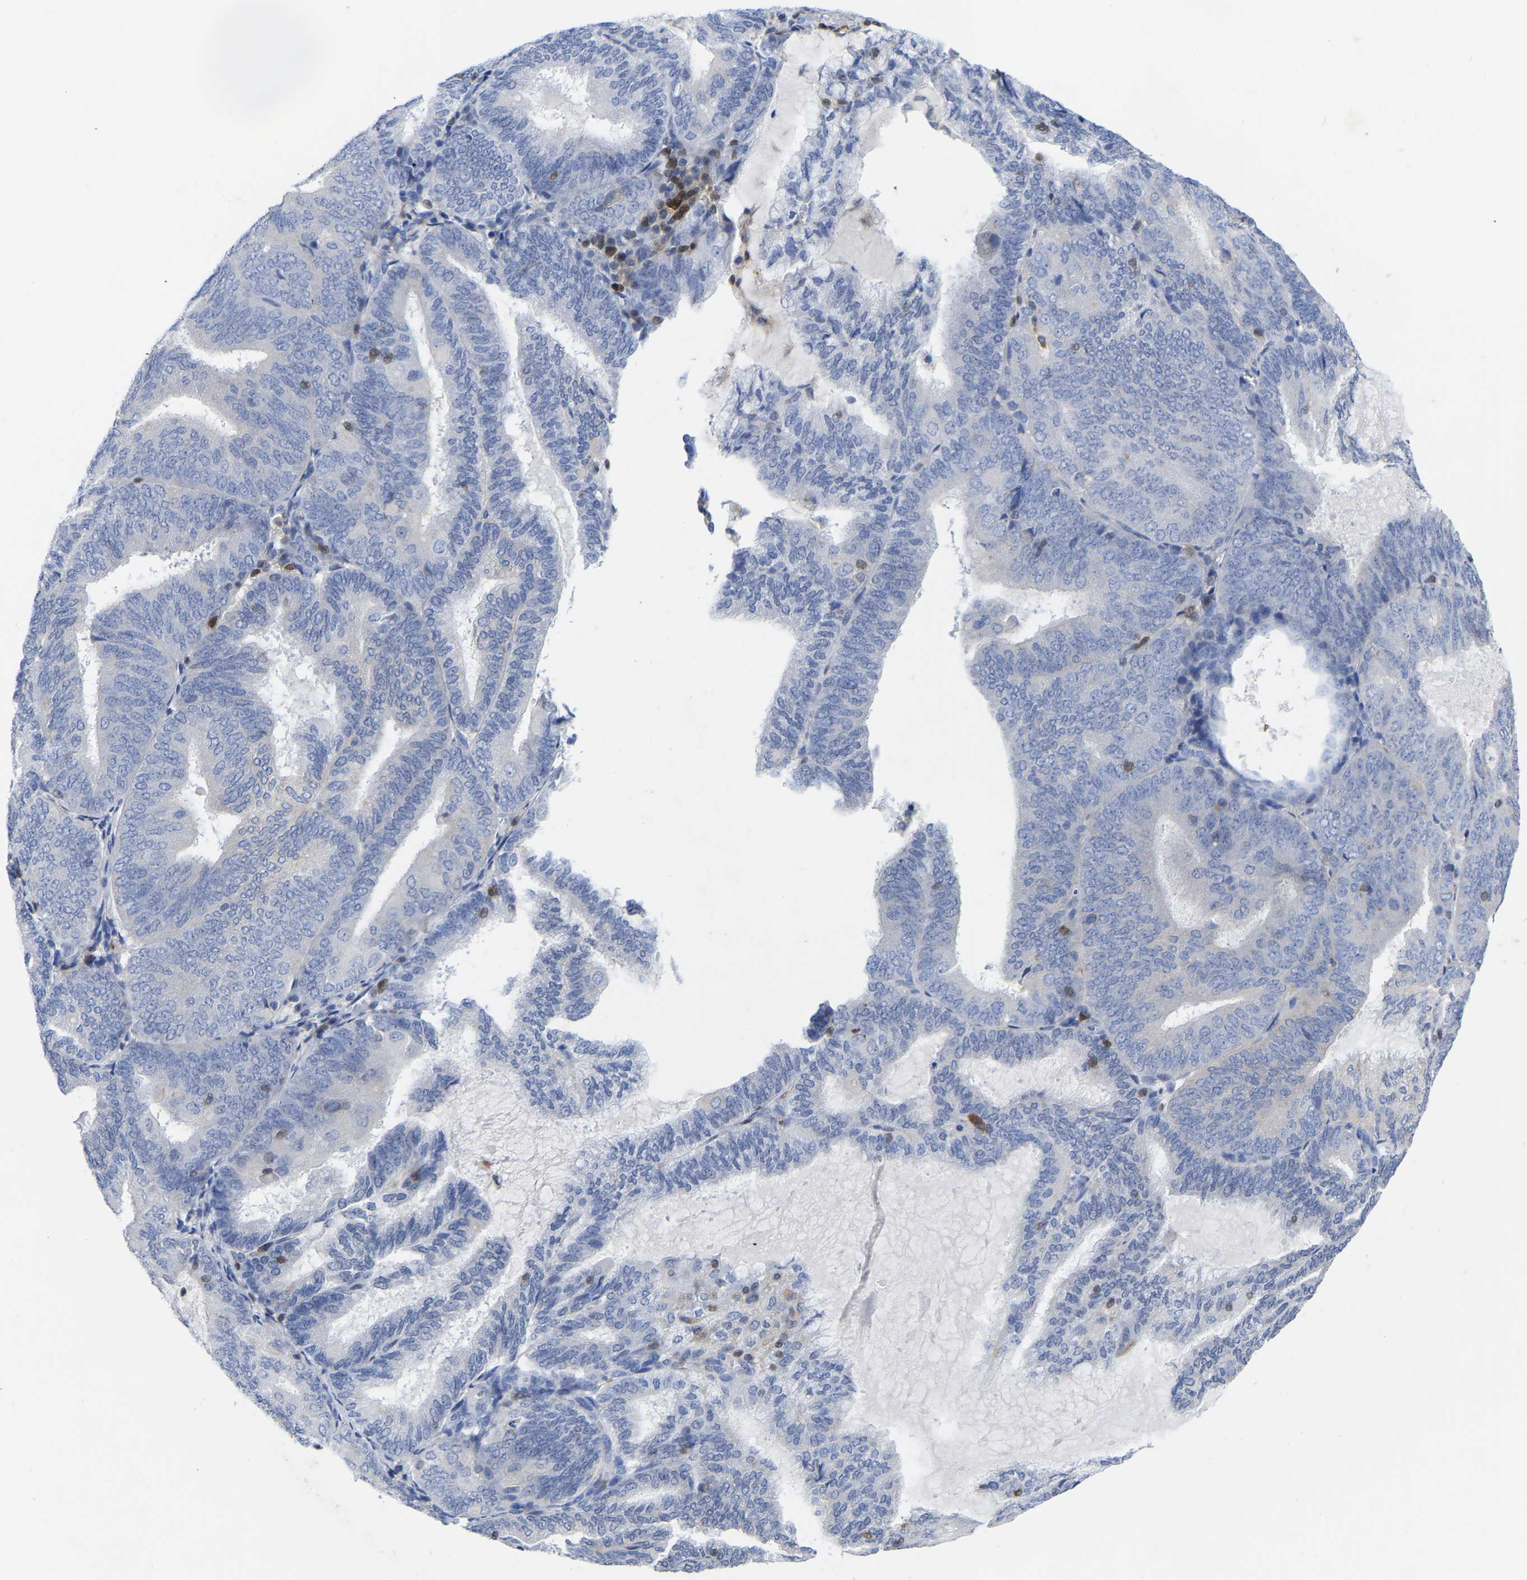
{"staining": {"intensity": "negative", "quantity": "none", "location": "none"}, "tissue": "endometrial cancer", "cell_type": "Tumor cells", "image_type": "cancer", "snomed": [{"axis": "morphology", "description": "Adenocarcinoma, NOS"}, {"axis": "topography", "description": "Endometrium"}], "caption": "Tumor cells are negative for protein expression in human adenocarcinoma (endometrial).", "gene": "PTPN7", "patient": {"sex": "female", "age": 81}}